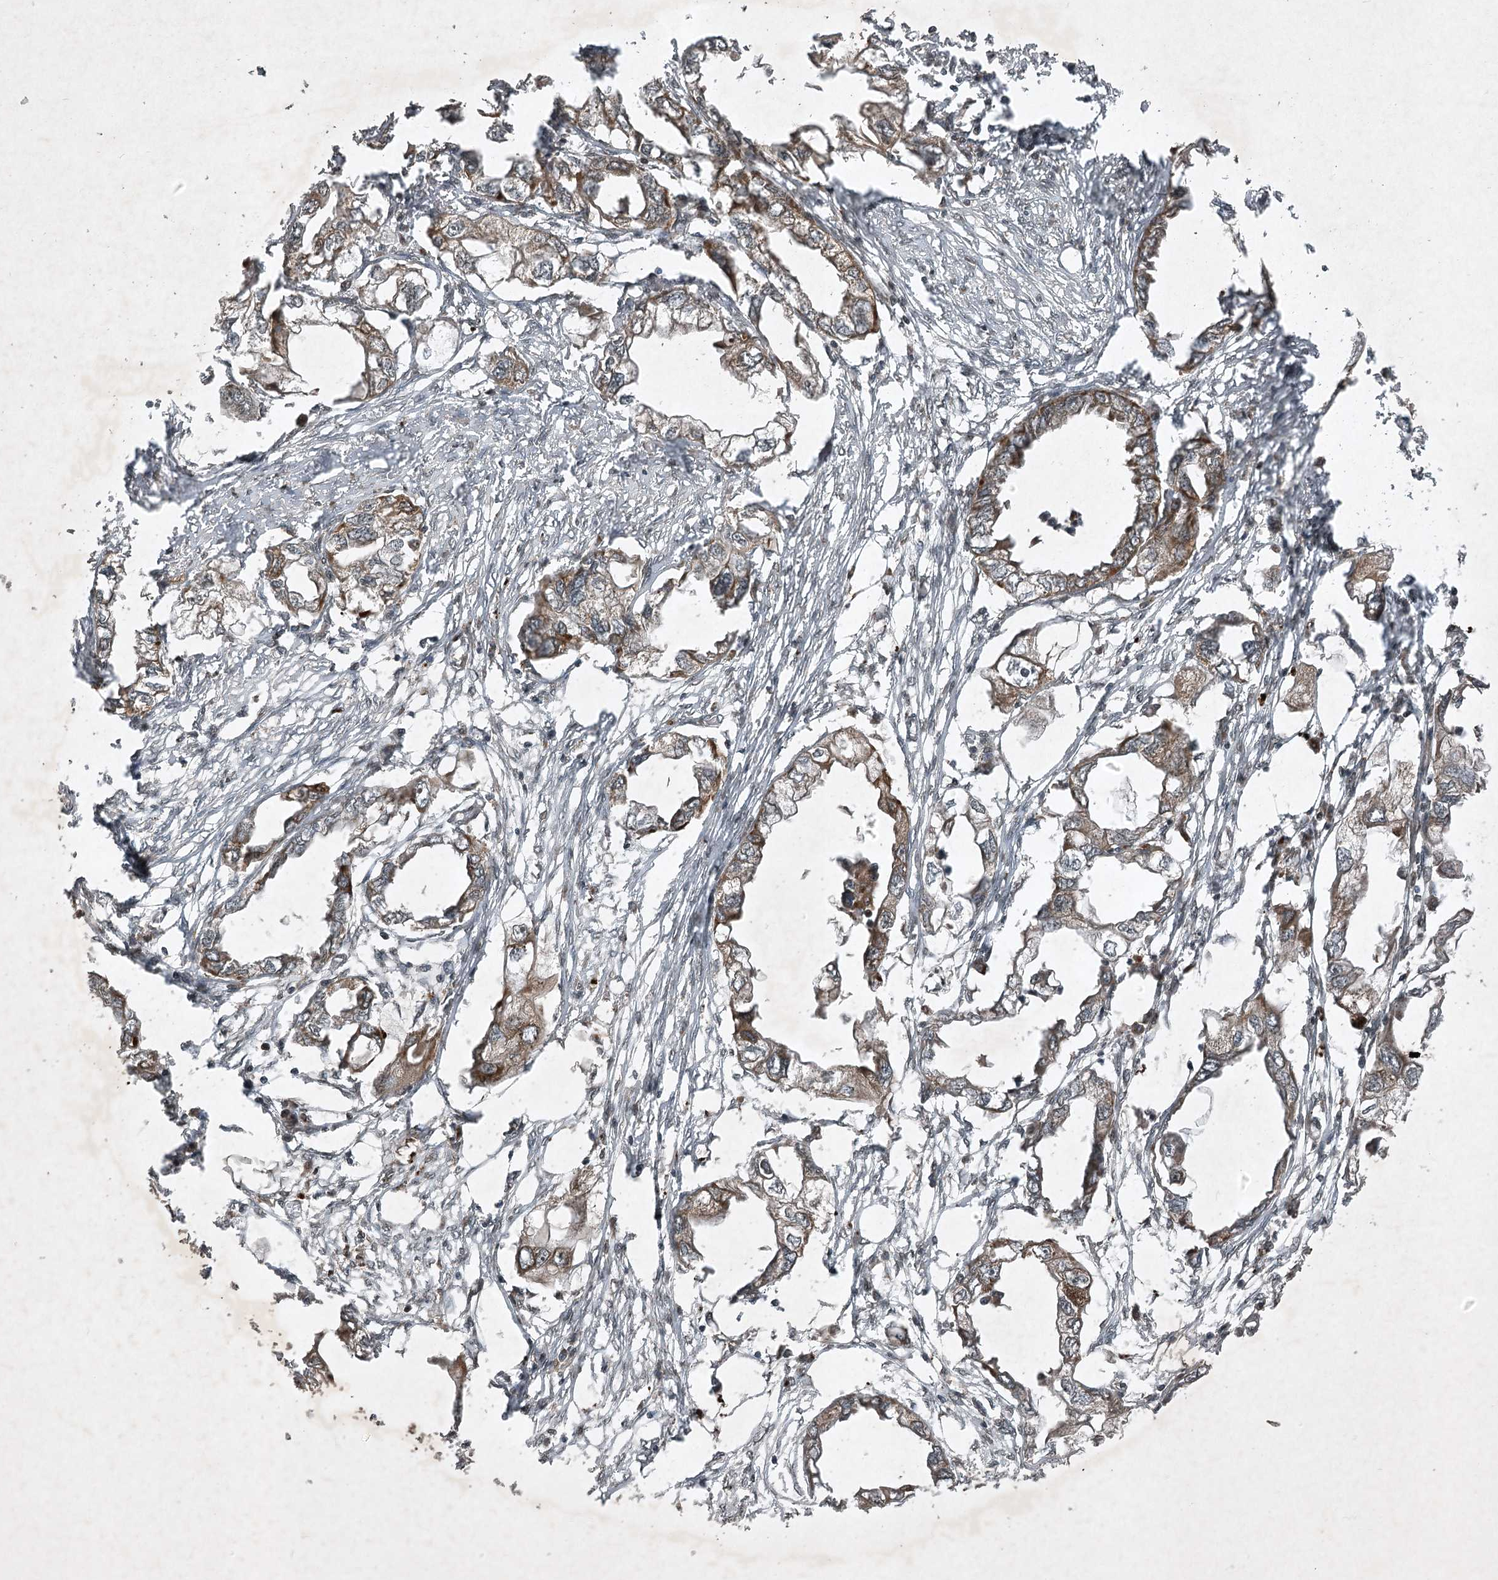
{"staining": {"intensity": "moderate", "quantity": "25%-75%", "location": "cytoplasmic/membranous"}, "tissue": "endometrial cancer", "cell_type": "Tumor cells", "image_type": "cancer", "snomed": [{"axis": "morphology", "description": "Adenocarcinoma, NOS"}, {"axis": "morphology", "description": "Adenocarcinoma, metastatic, NOS"}, {"axis": "topography", "description": "Adipose tissue"}, {"axis": "topography", "description": "Endometrium"}], "caption": "Moderate cytoplasmic/membranous protein positivity is identified in about 25%-75% of tumor cells in endometrial cancer. The protein of interest is stained brown, and the nuclei are stained in blue (DAB IHC with brightfield microscopy, high magnification).", "gene": "UNC93A", "patient": {"sex": "female", "age": 67}}